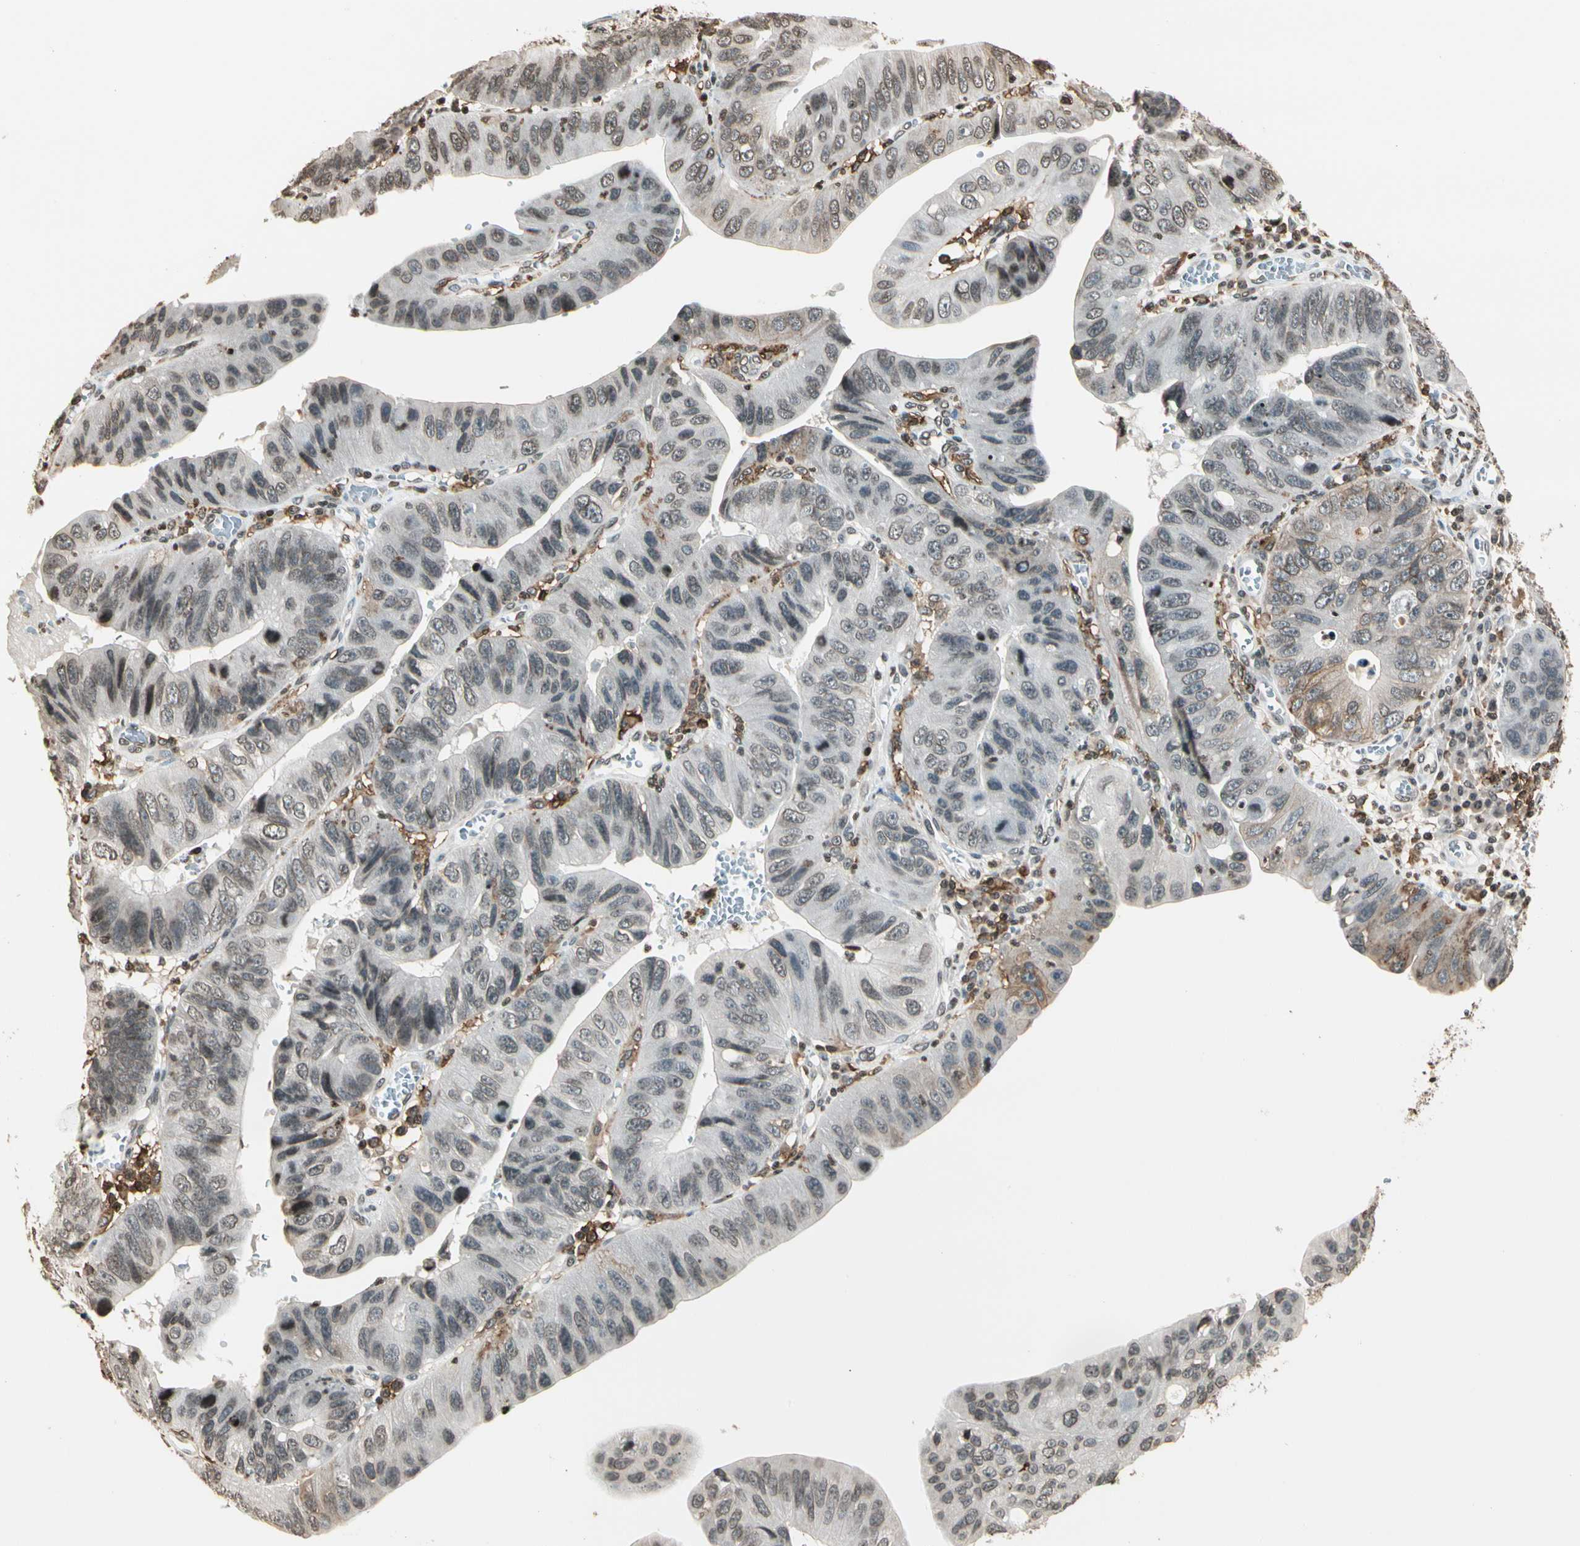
{"staining": {"intensity": "weak", "quantity": "<25%", "location": "nuclear"}, "tissue": "stomach cancer", "cell_type": "Tumor cells", "image_type": "cancer", "snomed": [{"axis": "morphology", "description": "Adenocarcinoma, NOS"}, {"axis": "topography", "description": "Stomach"}], "caption": "High magnification brightfield microscopy of stomach adenocarcinoma stained with DAB (3,3'-diaminobenzidine) (brown) and counterstained with hematoxylin (blue): tumor cells show no significant staining.", "gene": "FER", "patient": {"sex": "male", "age": 59}}